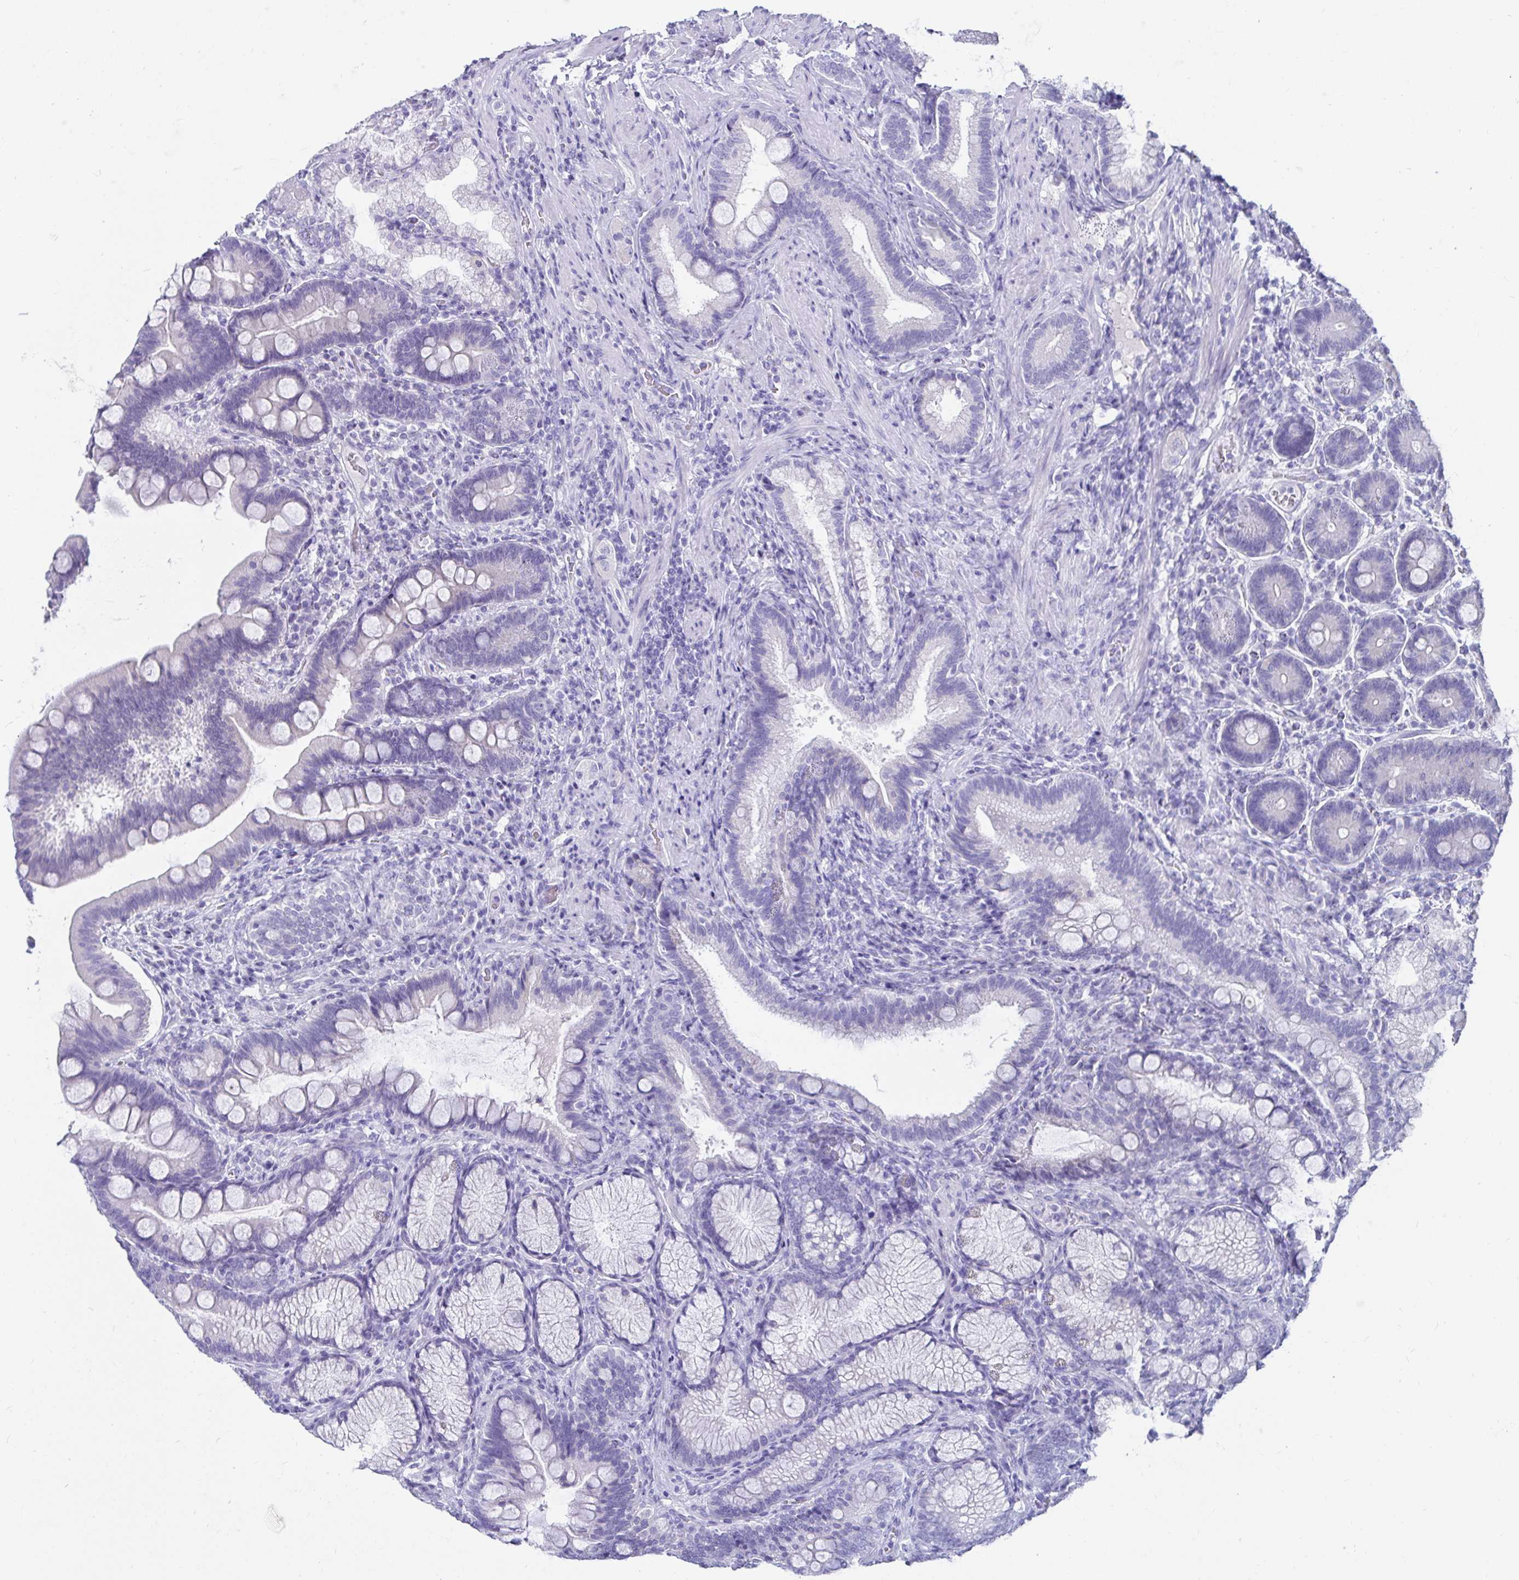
{"staining": {"intensity": "negative", "quantity": "none", "location": "none"}, "tissue": "duodenum", "cell_type": "Glandular cells", "image_type": "normal", "snomed": [{"axis": "morphology", "description": "Normal tissue, NOS"}, {"axis": "topography", "description": "Pancreas"}, {"axis": "topography", "description": "Duodenum"}], "caption": "This photomicrograph is of unremarkable duodenum stained with immunohistochemistry (IHC) to label a protein in brown with the nuclei are counter-stained blue. There is no positivity in glandular cells.", "gene": "ZPBP2", "patient": {"sex": "male", "age": 59}}